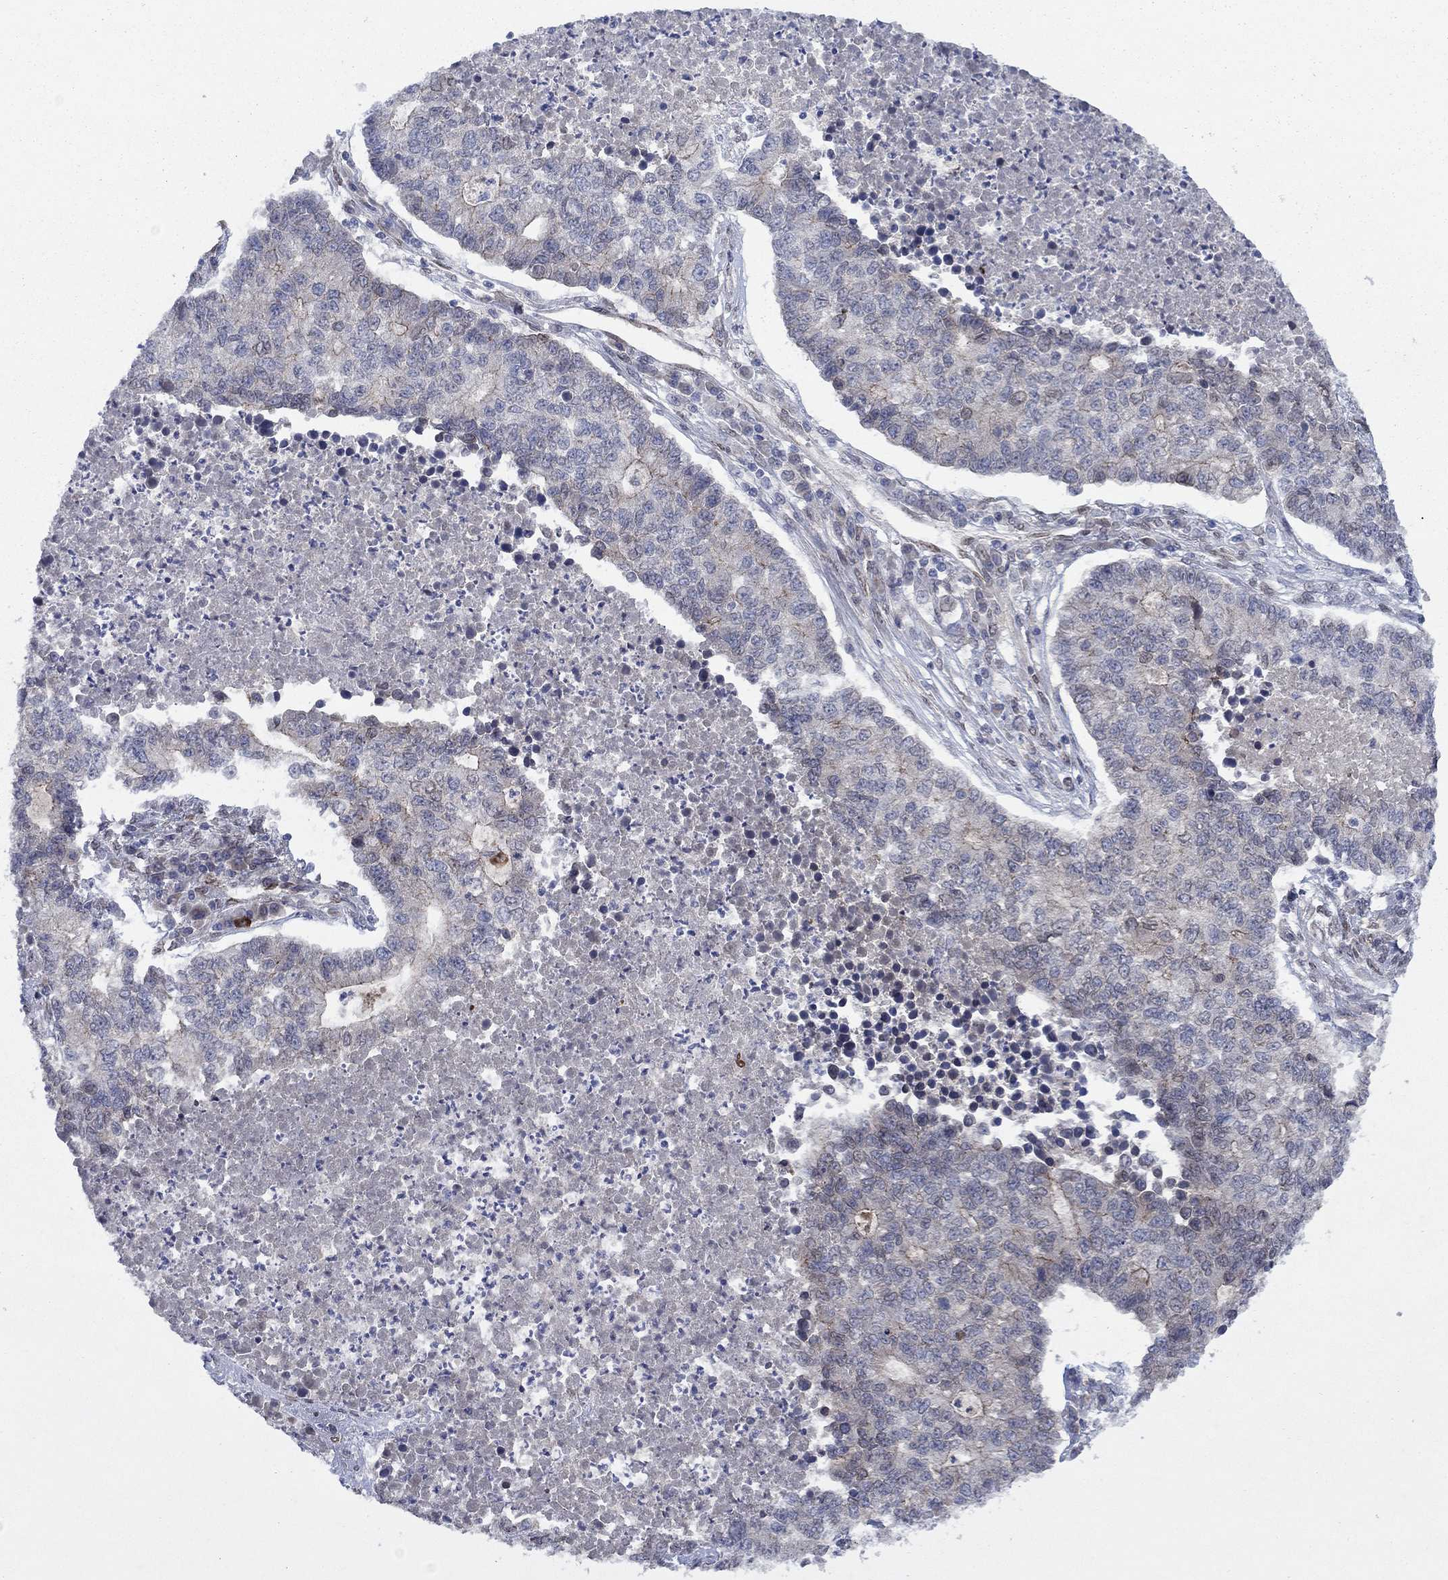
{"staining": {"intensity": "moderate", "quantity": "<25%", "location": "cytoplasmic/membranous"}, "tissue": "lung cancer", "cell_type": "Tumor cells", "image_type": "cancer", "snomed": [{"axis": "morphology", "description": "Adenocarcinoma, NOS"}, {"axis": "topography", "description": "Lung"}], "caption": "Lung adenocarcinoma stained with DAB (3,3'-diaminobenzidine) IHC exhibits low levels of moderate cytoplasmic/membranous expression in about <25% of tumor cells. (IHC, brightfield microscopy, high magnification).", "gene": "EMC9", "patient": {"sex": "male", "age": 57}}